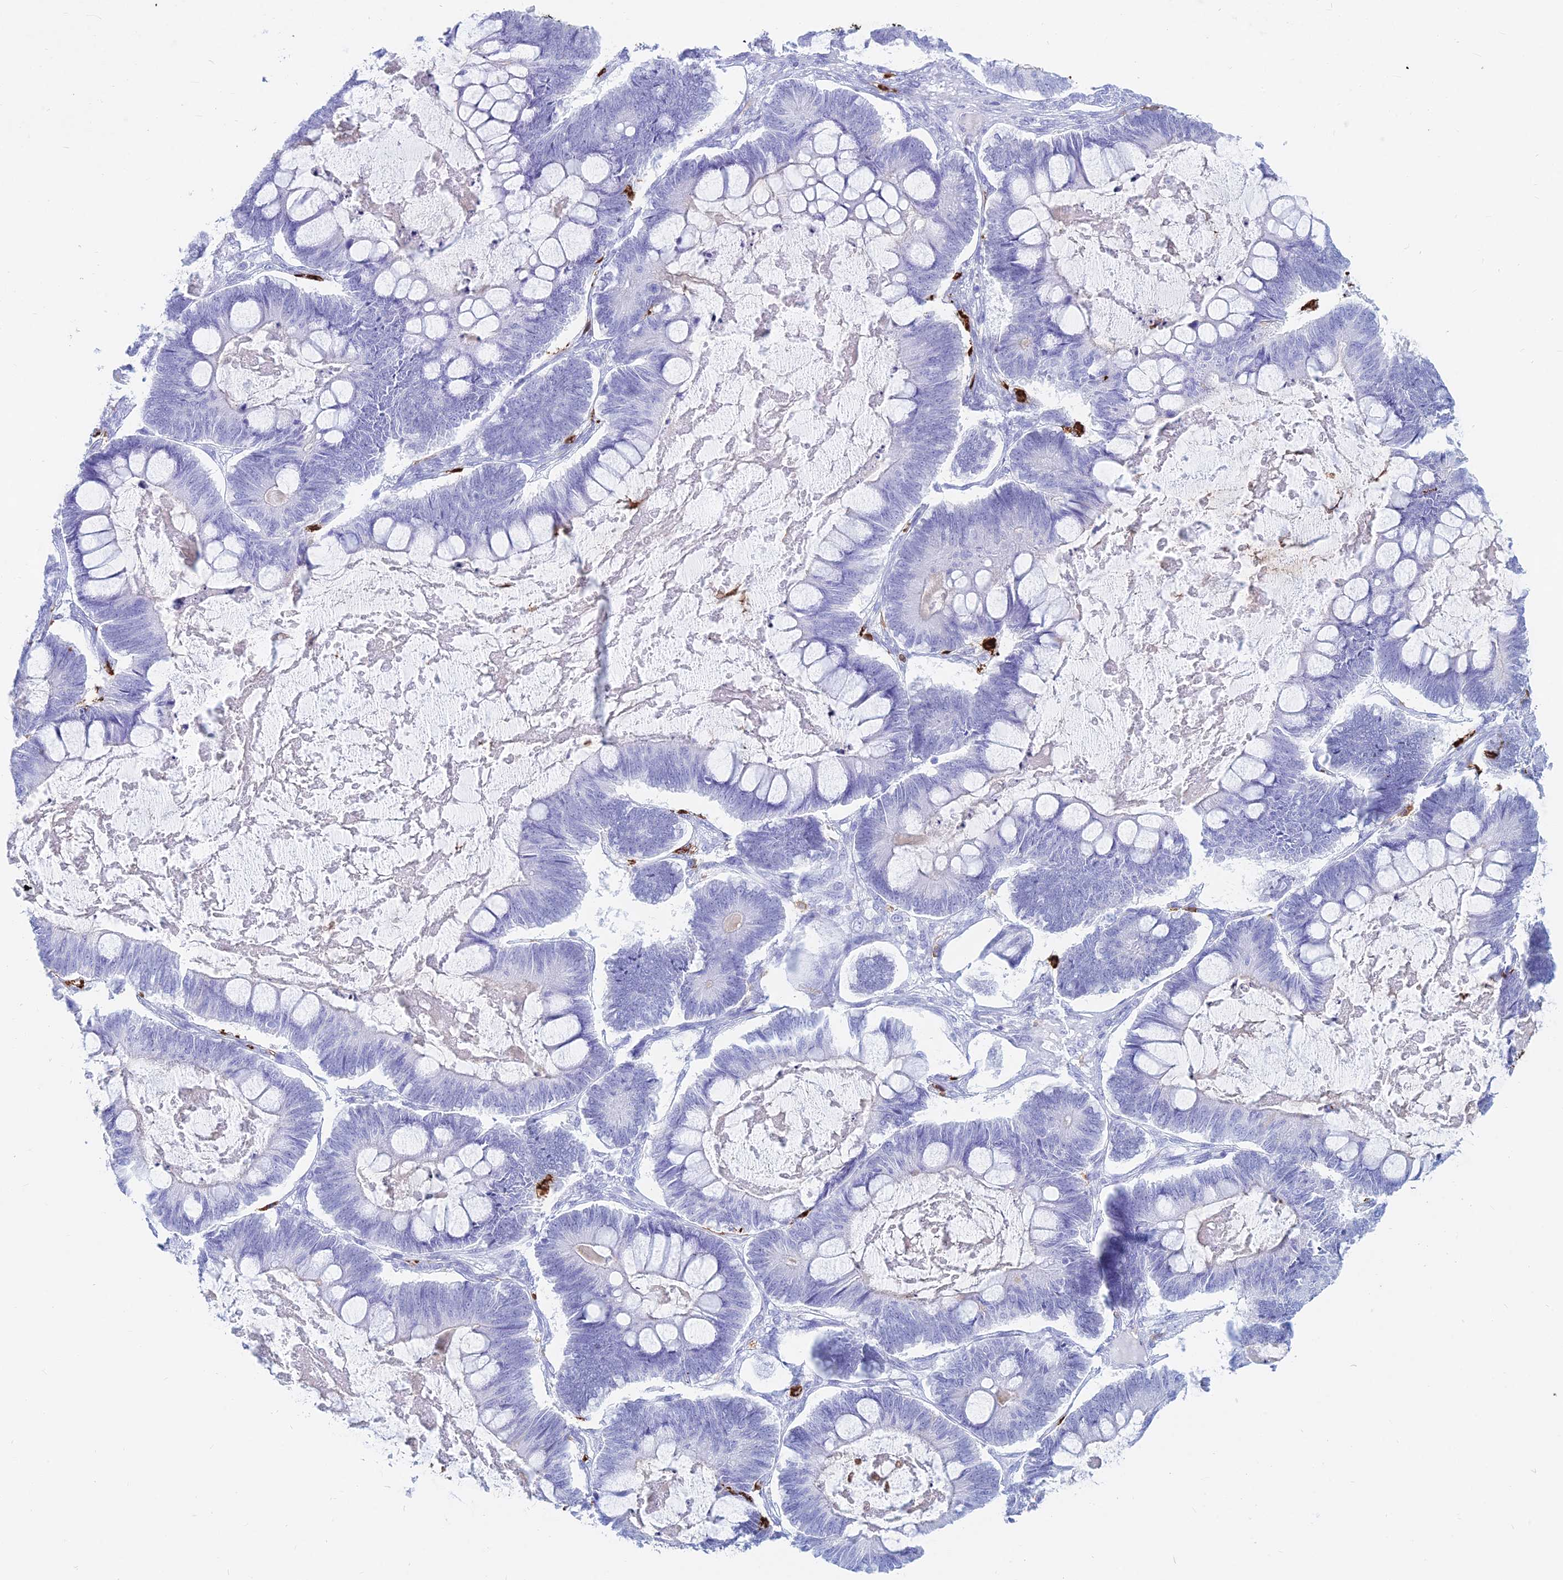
{"staining": {"intensity": "negative", "quantity": "none", "location": "none"}, "tissue": "ovarian cancer", "cell_type": "Tumor cells", "image_type": "cancer", "snomed": [{"axis": "morphology", "description": "Cystadenocarcinoma, mucinous, NOS"}, {"axis": "topography", "description": "Ovary"}], "caption": "There is no significant staining in tumor cells of ovarian mucinous cystadenocarcinoma.", "gene": "HLA-DRB1", "patient": {"sex": "female", "age": 61}}